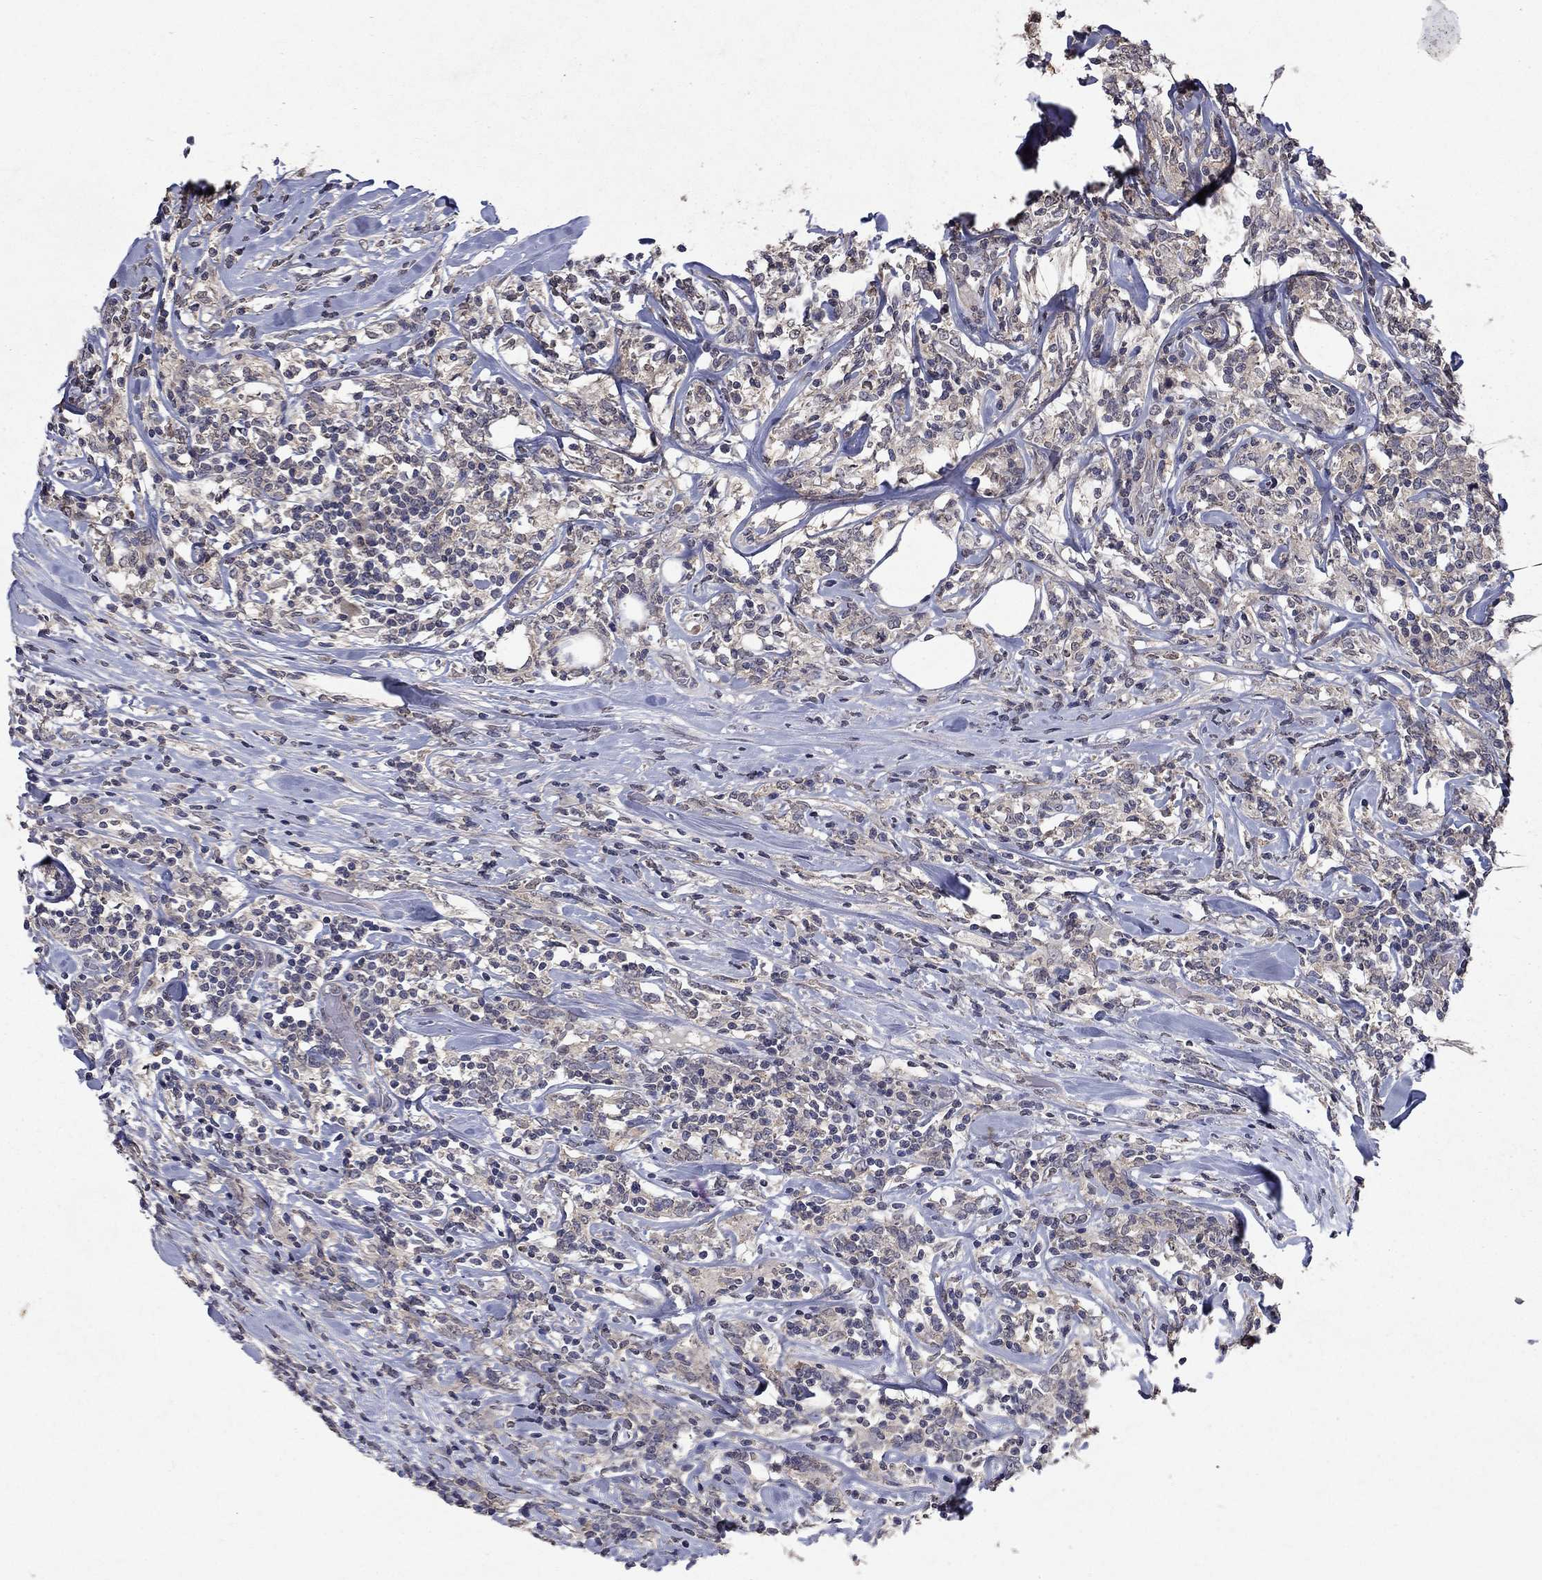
{"staining": {"intensity": "weak", "quantity": "25%-75%", "location": "cytoplasmic/membranous"}, "tissue": "lymphoma", "cell_type": "Tumor cells", "image_type": "cancer", "snomed": [{"axis": "morphology", "description": "Malignant lymphoma, non-Hodgkin's type, High grade"}, {"axis": "topography", "description": "Lymph node"}], "caption": "About 25%-75% of tumor cells in lymphoma reveal weak cytoplasmic/membranous protein expression as visualized by brown immunohistochemical staining.", "gene": "TTC38", "patient": {"sex": "female", "age": 84}}